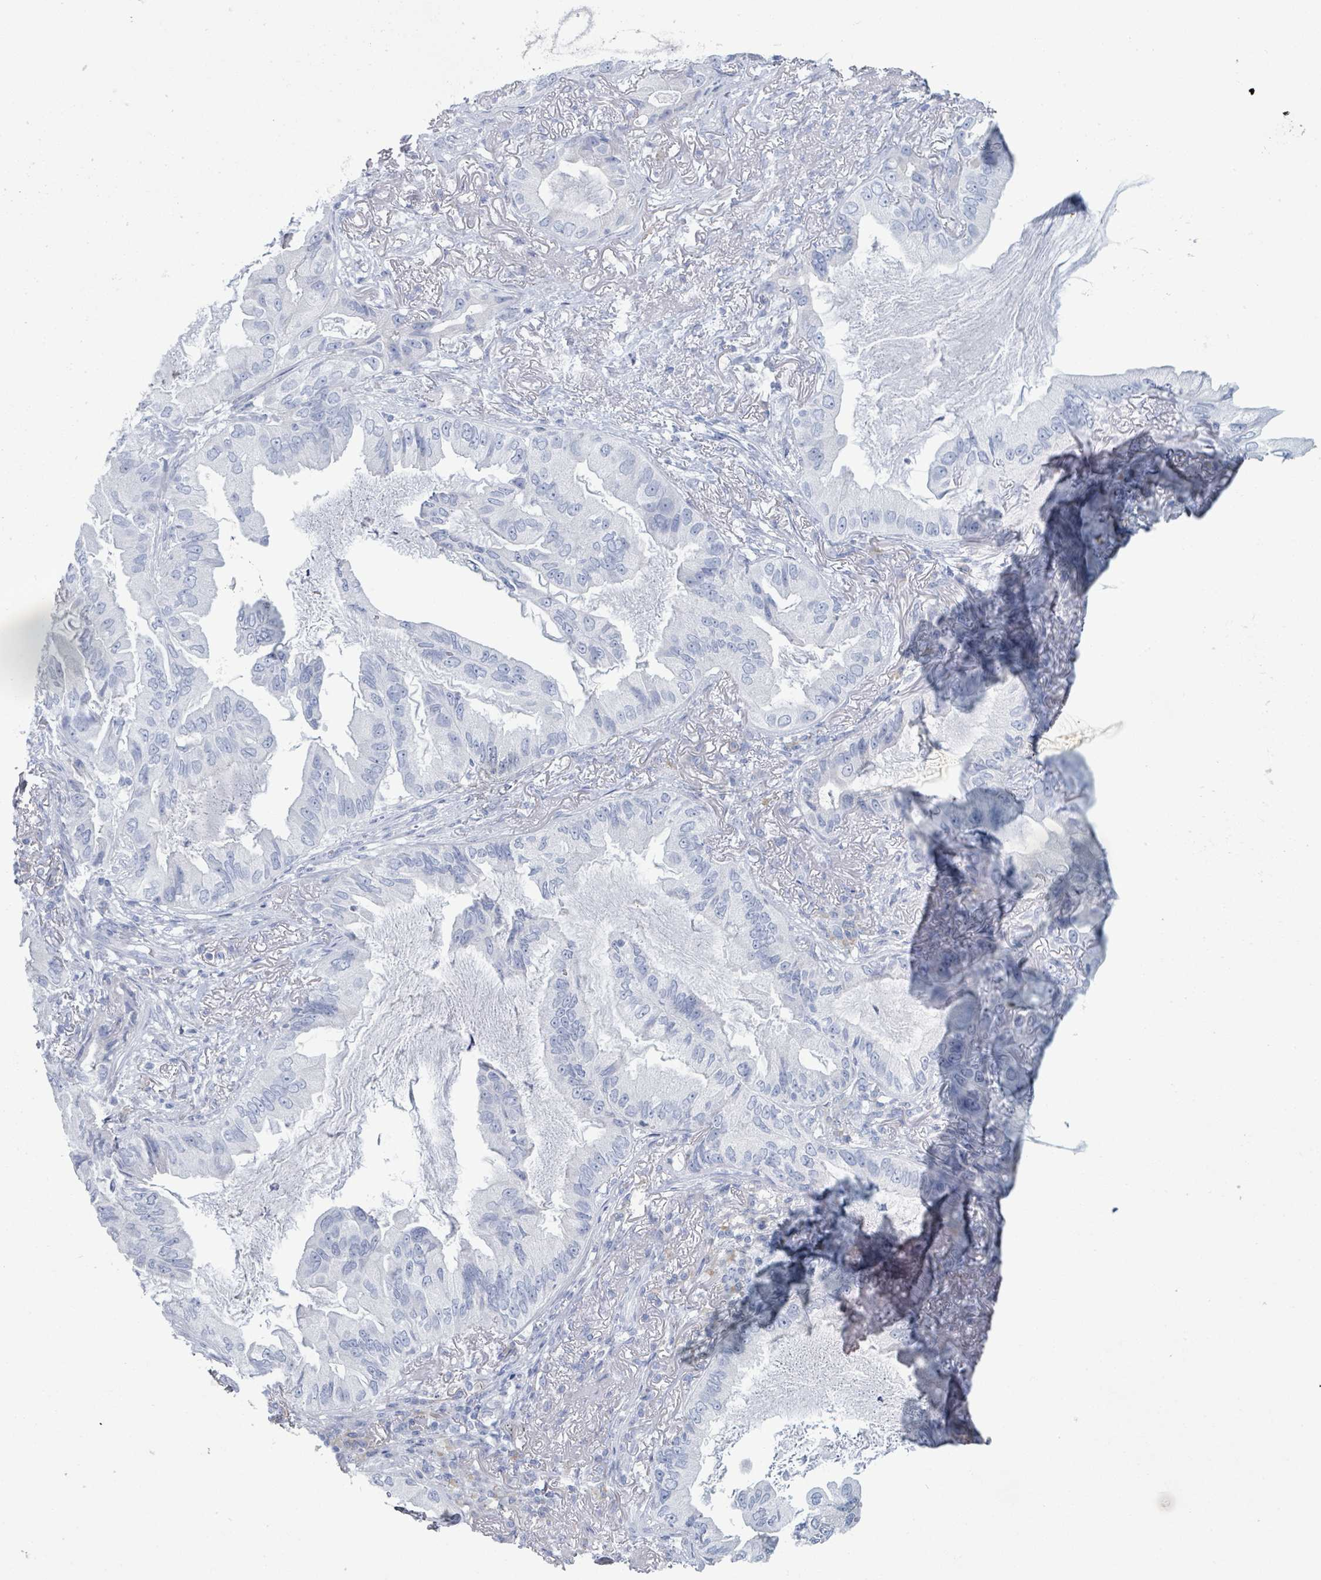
{"staining": {"intensity": "negative", "quantity": "none", "location": "none"}, "tissue": "lung cancer", "cell_type": "Tumor cells", "image_type": "cancer", "snomed": [{"axis": "morphology", "description": "Adenocarcinoma, NOS"}, {"axis": "topography", "description": "Lung"}], "caption": "Micrograph shows no protein staining in tumor cells of lung adenocarcinoma tissue. Brightfield microscopy of immunohistochemistry (IHC) stained with DAB (brown) and hematoxylin (blue), captured at high magnification.", "gene": "PGA3", "patient": {"sex": "female", "age": 69}}